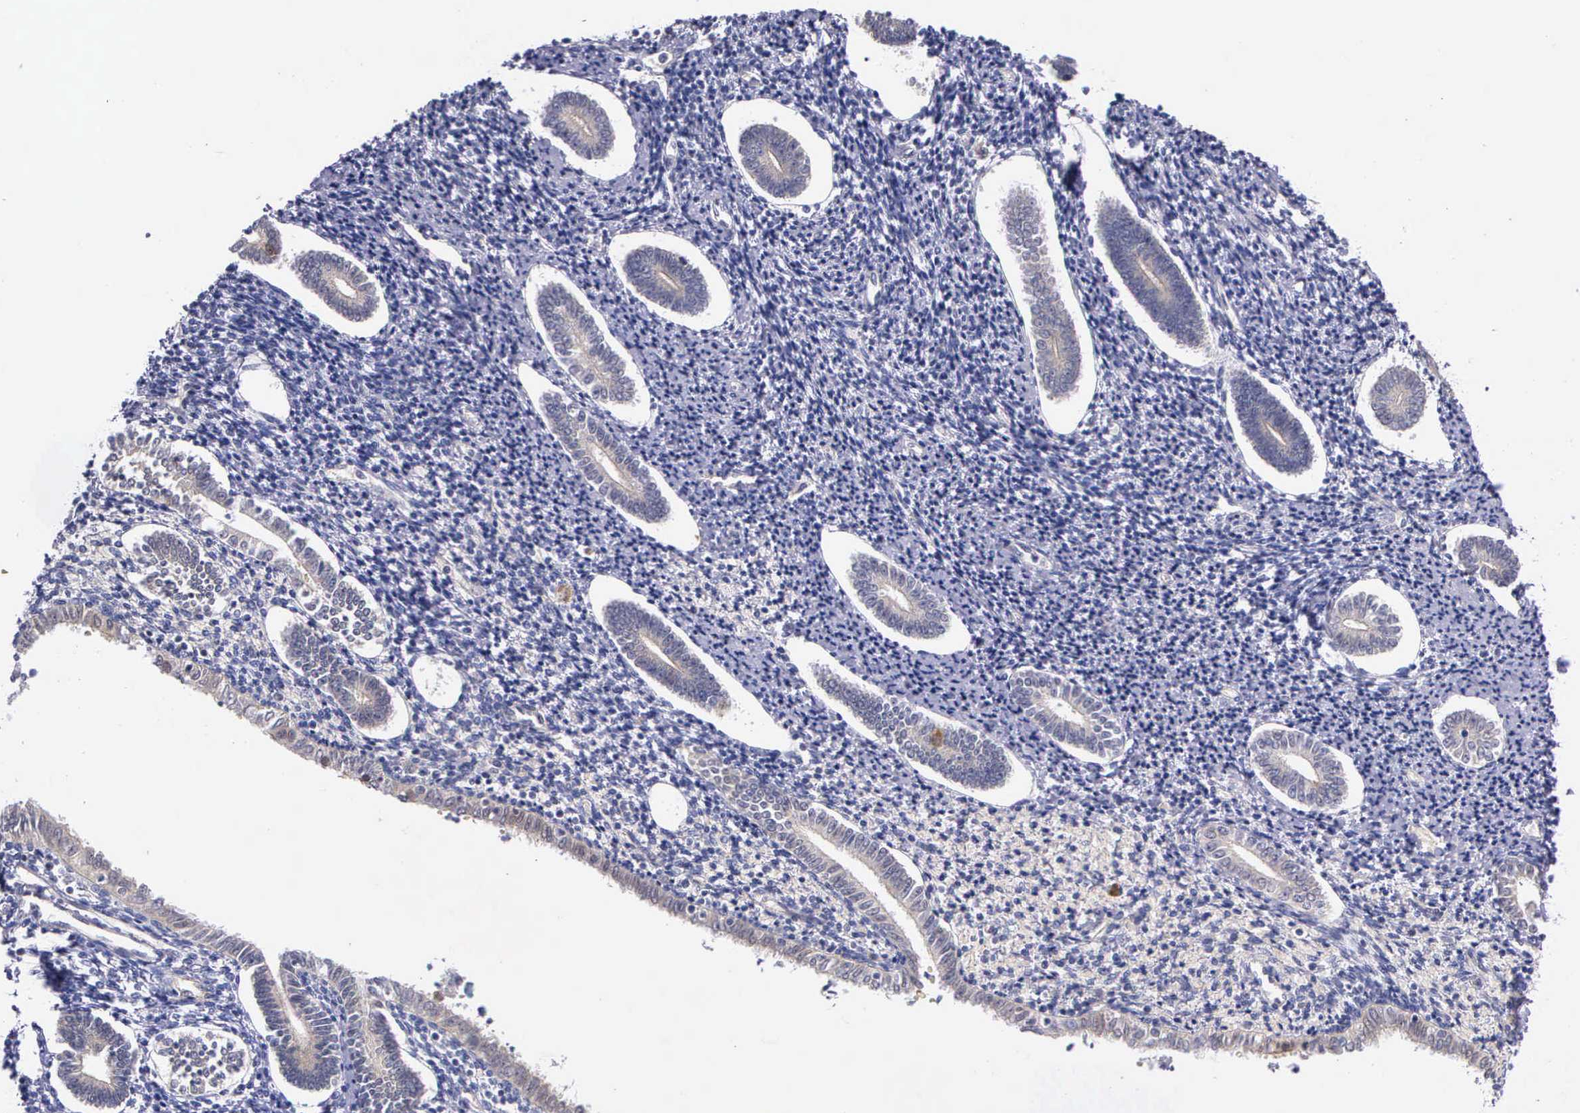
{"staining": {"intensity": "negative", "quantity": "none", "location": "none"}, "tissue": "endometrium", "cell_type": "Cells in endometrial stroma", "image_type": "normal", "snomed": [{"axis": "morphology", "description": "Normal tissue, NOS"}, {"axis": "topography", "description": "Endometrium"}], "caption": "Cells in endometrial stroma show no significant staining in normal endometrium. (DAB (3,3'-diaminobenzidine) immunohistochemistry visualized using brightfield microscopy, high magnification).", "gene": "IGBP1P2", "patient": {"sex": "female", "age": 52}}